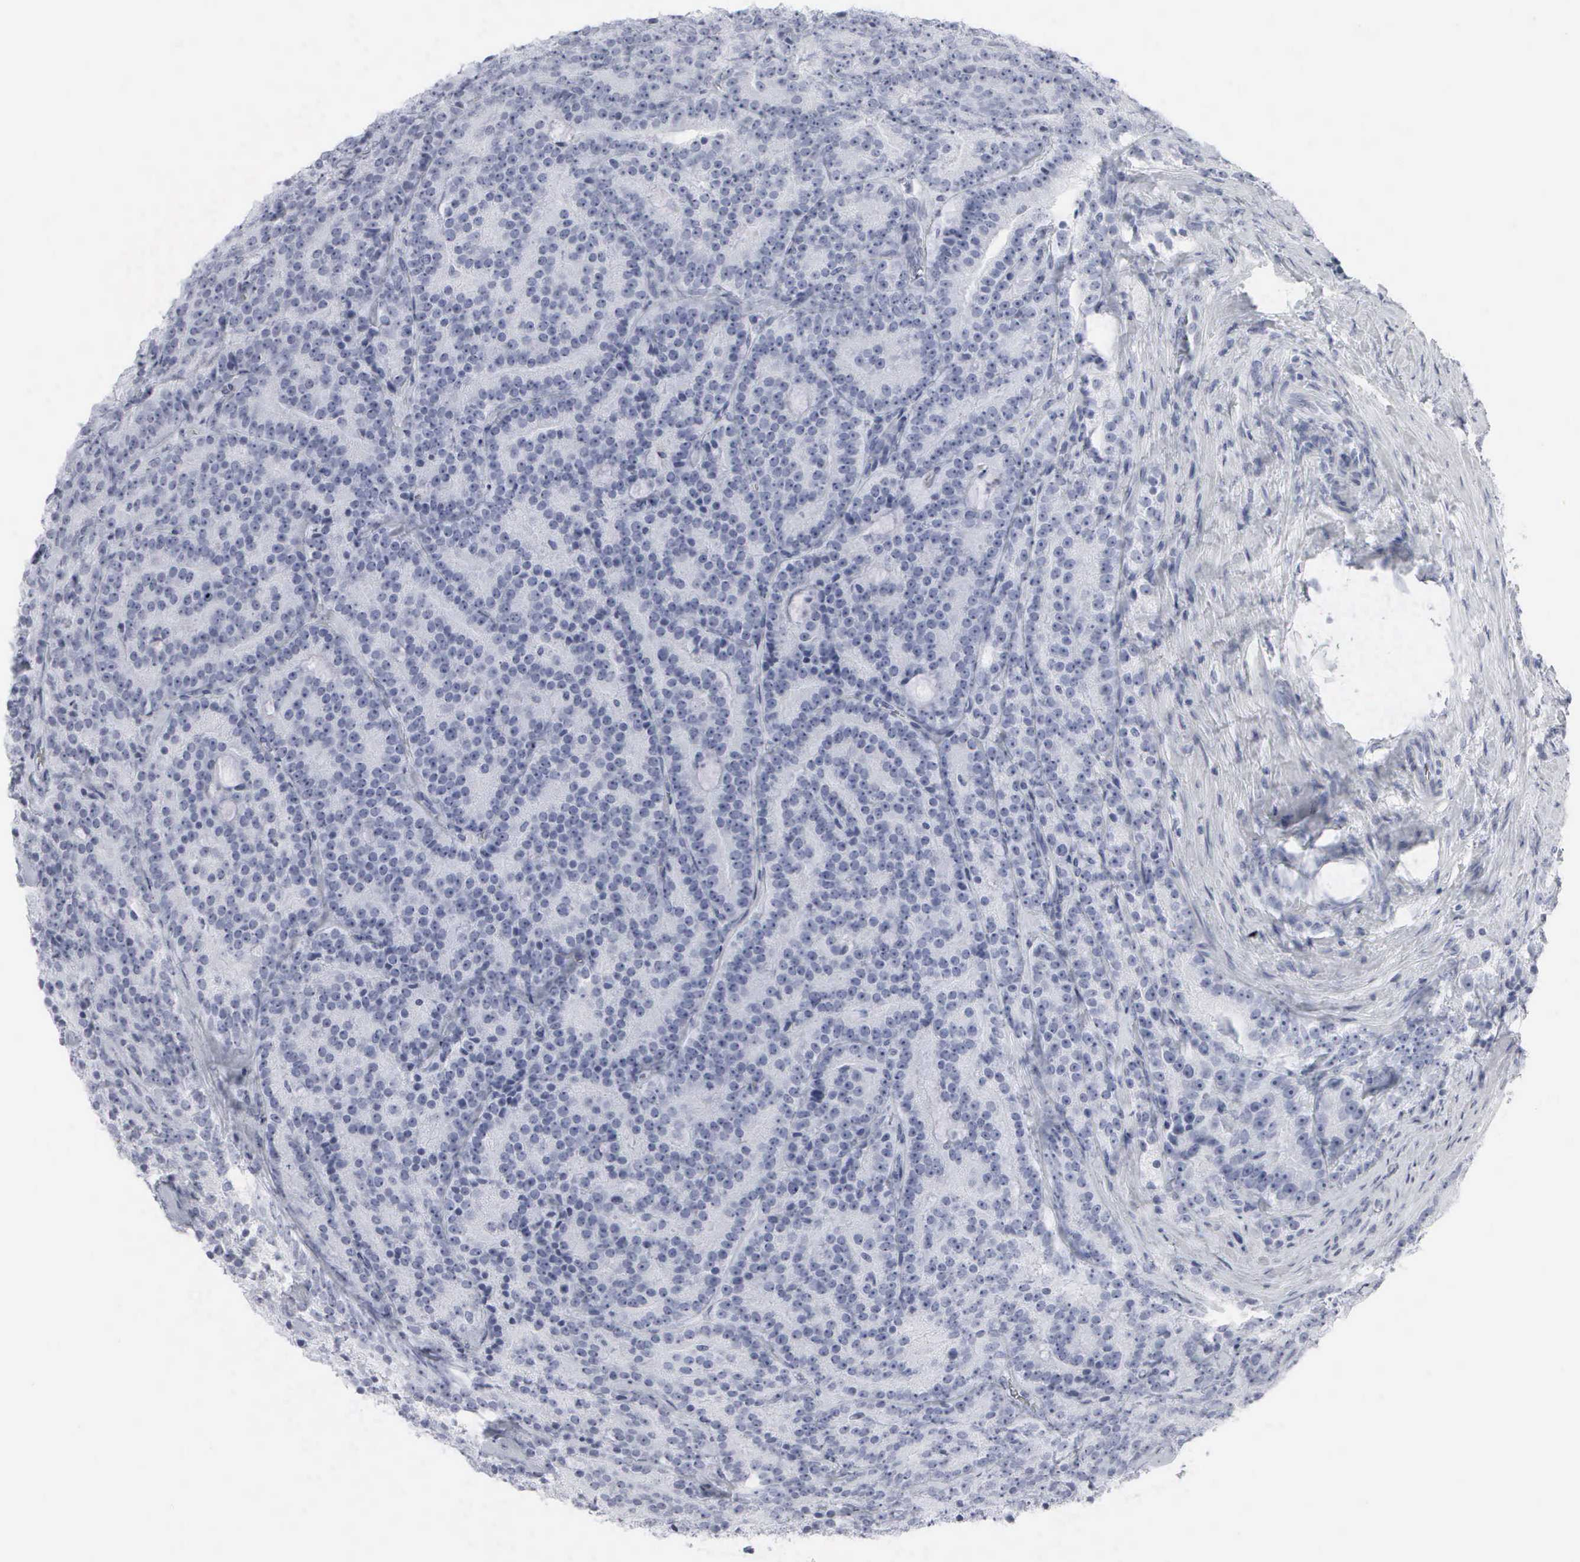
{"staining": {"intensity": "negative", "quantity": "none", "location": "none"}, "tissue": "prostate cancer", "cell_type": "Tumor cells", "image_type": "cancer", "snomed": [{"axis": "morphology", "description": "Adenocarcinoma, Medium grade"}, {"axis": "topography", "description": "Prostate"}], "caption": "Histopathology image shows no significant protein positivity in tumor cells of prostate adenocarcinoma (medium-grade).", "gene": "KRT14", "patient": {"sex": "male", "age": 65}}